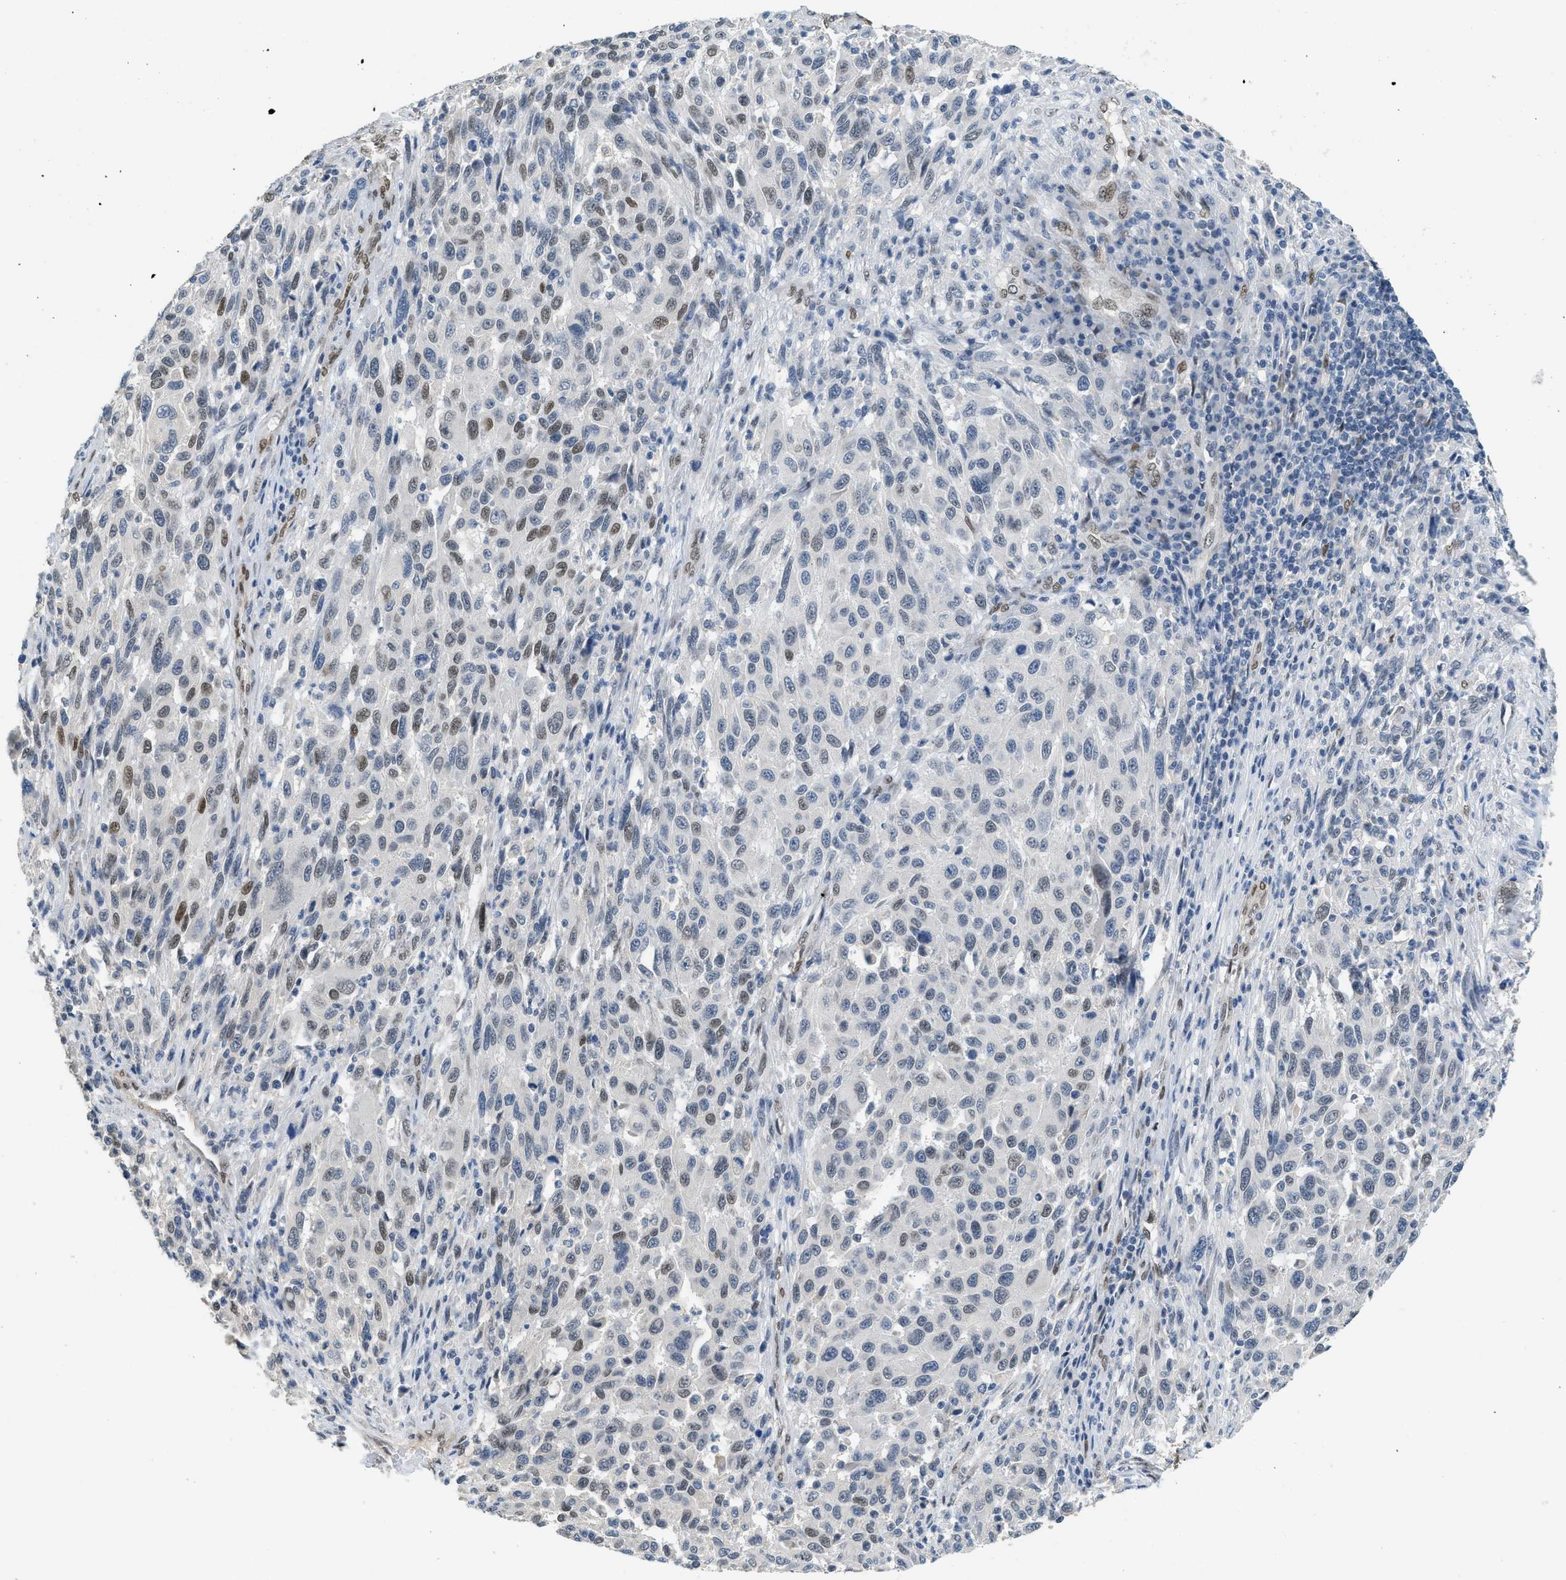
{"staining": {"intensity": "moderate", "quantity": "25%-75%", "location": "nuclear"}, "tissue": "melanoma", "cell_type": "Tumor cells", "image_type": "cancer", "snomed": [{"axis": "morphology", "description": "Malignant melanoma, Metastatic site"}, {"axis": "topography", "description": "Lymph node"}], "caption": "An IHC micrograph of neoplastic tissue is shown. Protein staining in brown highlights moderate nuclear positivity in melanoma within tumor cells. Using DAB (brown) and hematoxylin (blue) stains, captured at high magnification using brightfield microscopy.", "gene": "ZBTB20", "patient": {"sex": "male", "age": 61}}